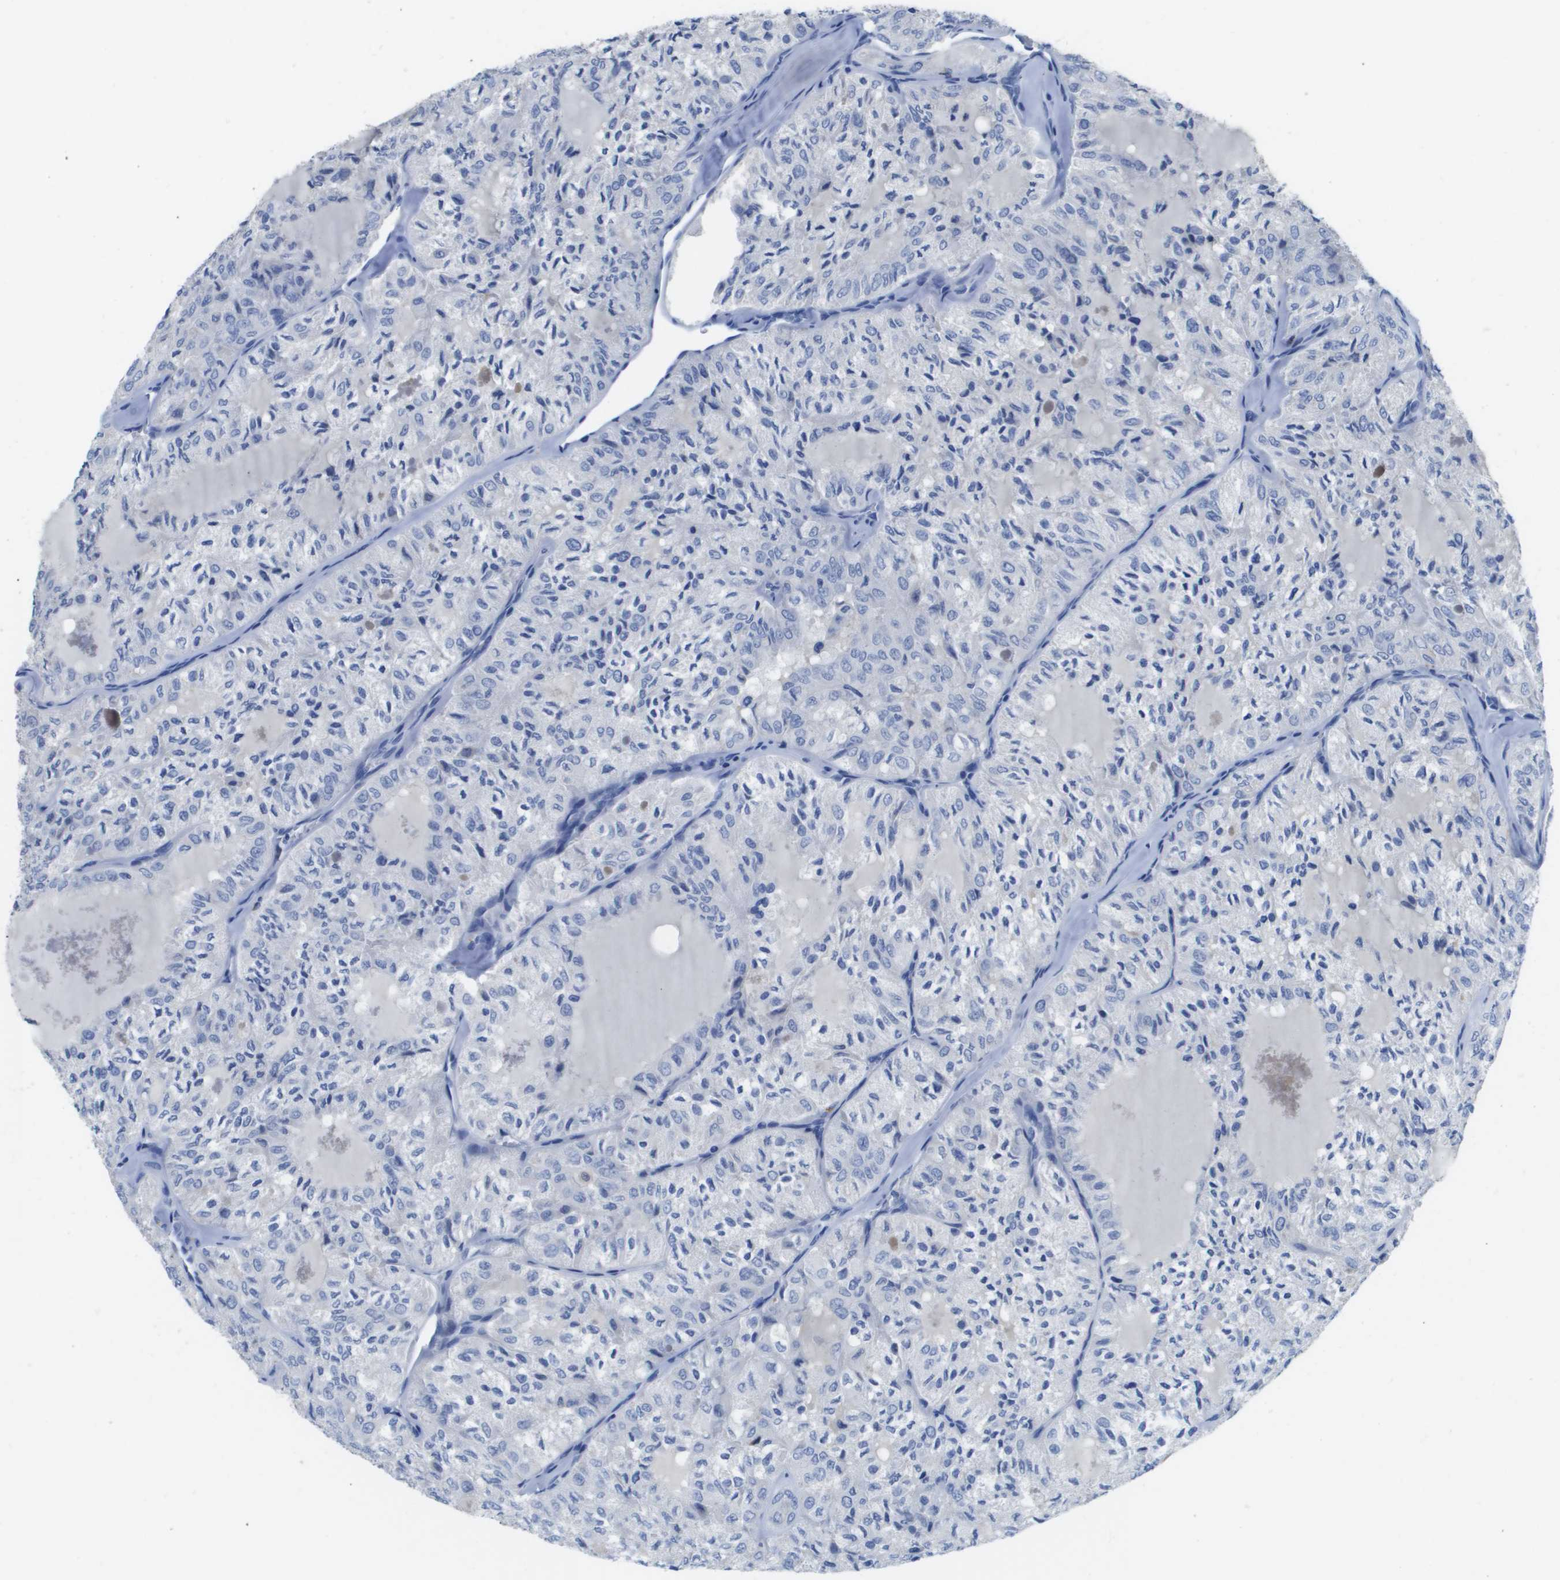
{"staining": {"intensity": "negative", "quantity": "none", "location": "none"}, "tissue": "thyroid cancer", "cell_type": "Tumor cells", "image_type": "cancer", "snomed": [{"axis": "morphology", "description": "Follicular adenoma carcinoma, NOS"}, {"axis": "topography", "description": "Thyroid gland"}], "caption": "This is a photomicrograph of IHC staining of follicular adenoma carcinoma (thyroid), which shows no positivity in tumor cells. The staining was performed using DAB to visualize the protein expression in brown, while the nuclei were stained in blue with hematoxylin (Magnification: 20x).", "gene": "MS4A1", "patient": {"sex": "male", "age": 75}}